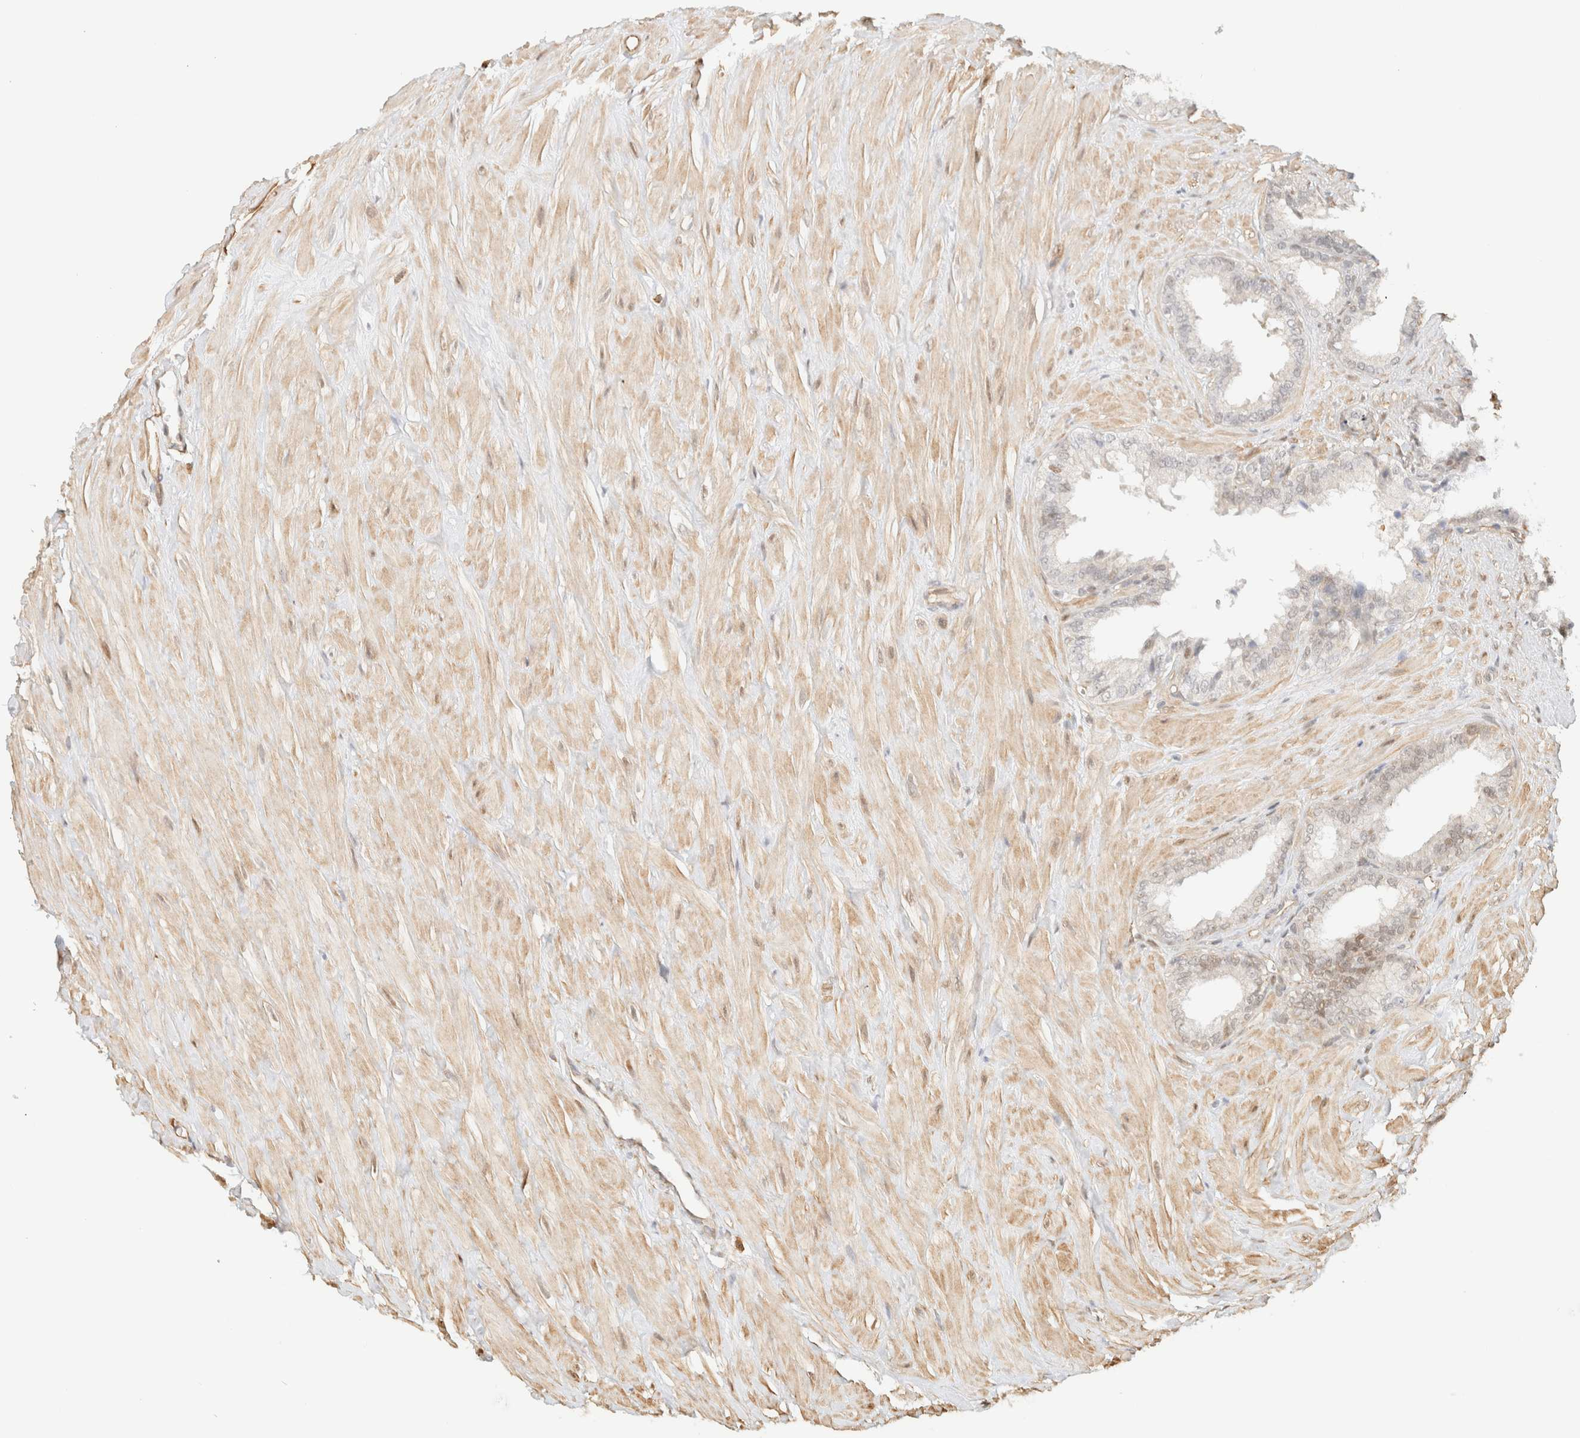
{"staining": {"intensity": "weak", "quantity": "25%-75%", "location": "cytoplasmic/membranous,nuclear"}, "tissue": "seminal vesicle", "cell_type": "Glandular cells", "image_type": "normal", "snomed": [{"axis": "morphology", "description": "Normal tissue, NOS"}, {"axis": "topography", "description": "Seminal veicle"}], "caption": "This is a micrograph of immunohistochemistry (IHC) staining of benign seminal vesicle, which shows weak expression in the cytoplasmic/membranous,nuclear of glandular cells.", "gene": "ARID5A", "patient": {"sex": "male", "age": 64}}